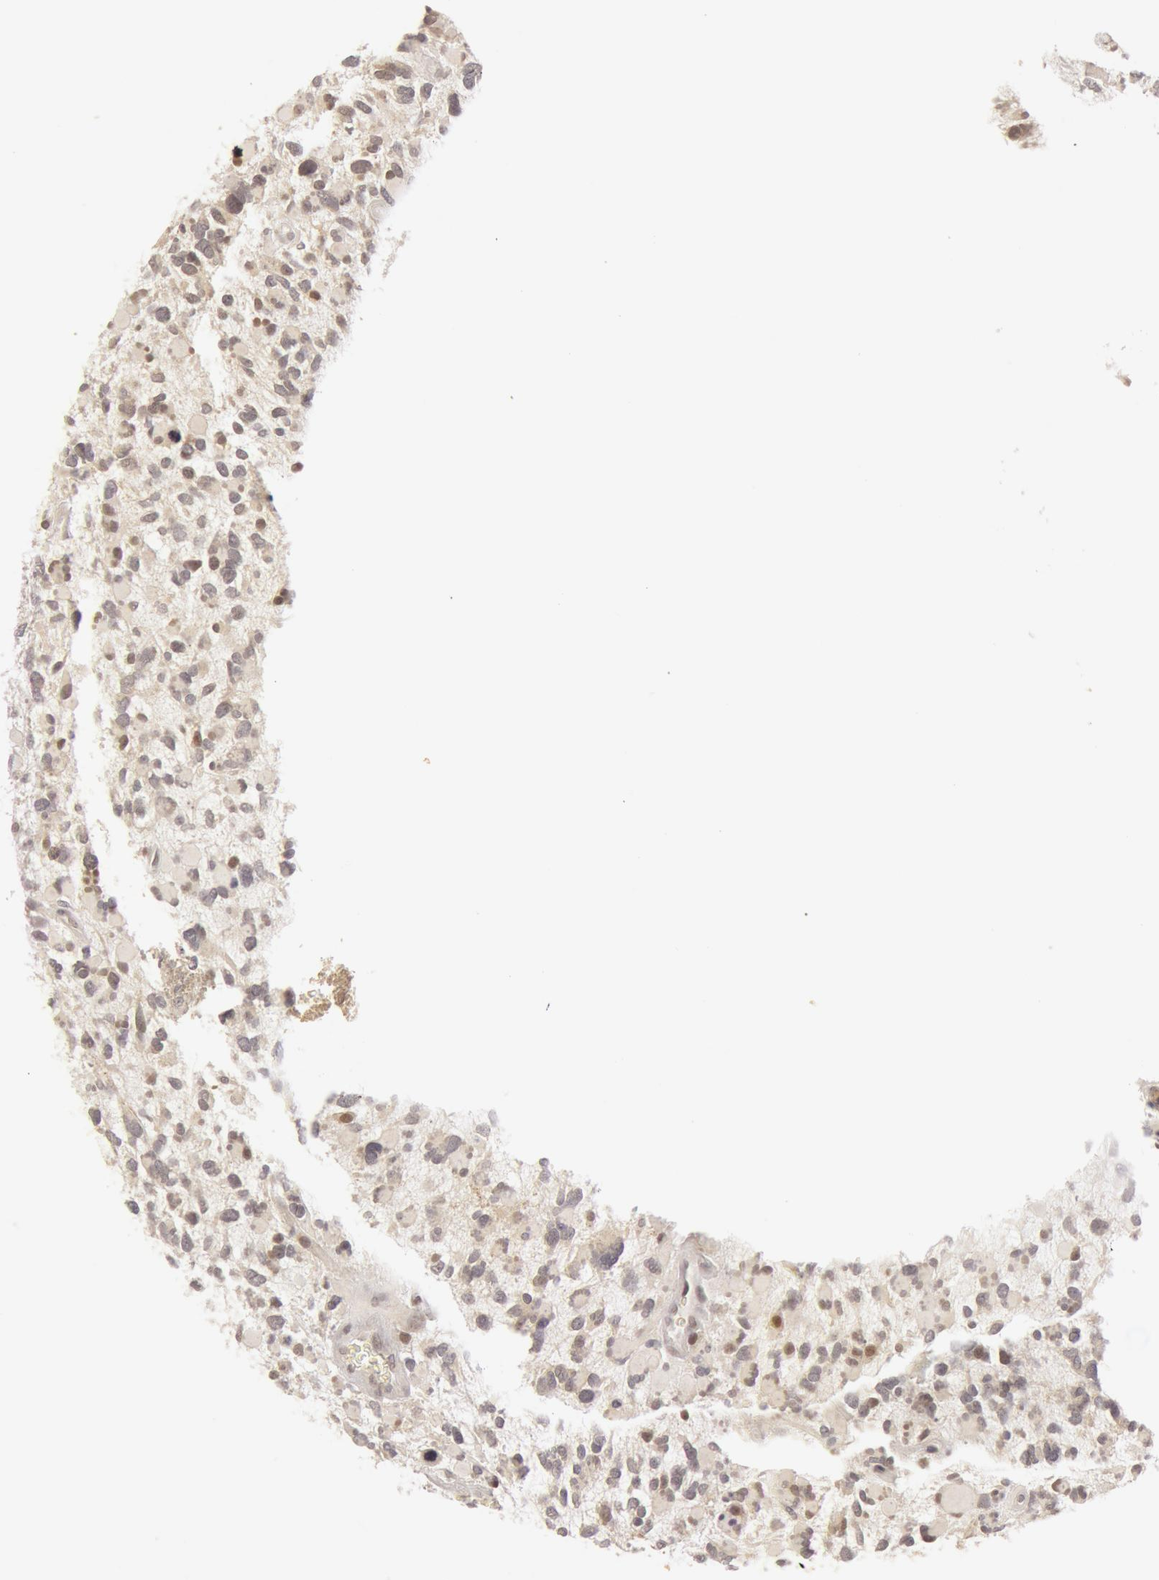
{"staining": {"intensity": "weak", "quantity": "<25%", "location": "nuclear"}, "tissue": "glioma", "cell_type": "Tumor cells", "image_type": "cancer", "snomed": [{"axis": "morphology", "description": "Glioma, malignant, High grade"}, {"axis": "topography", "description": "Brain"}], "caption": "The histopathology image reveals no staining of tumor cells in glioma.", "gene": "OASL", "patient": {"sex": "female", "age": 37}}